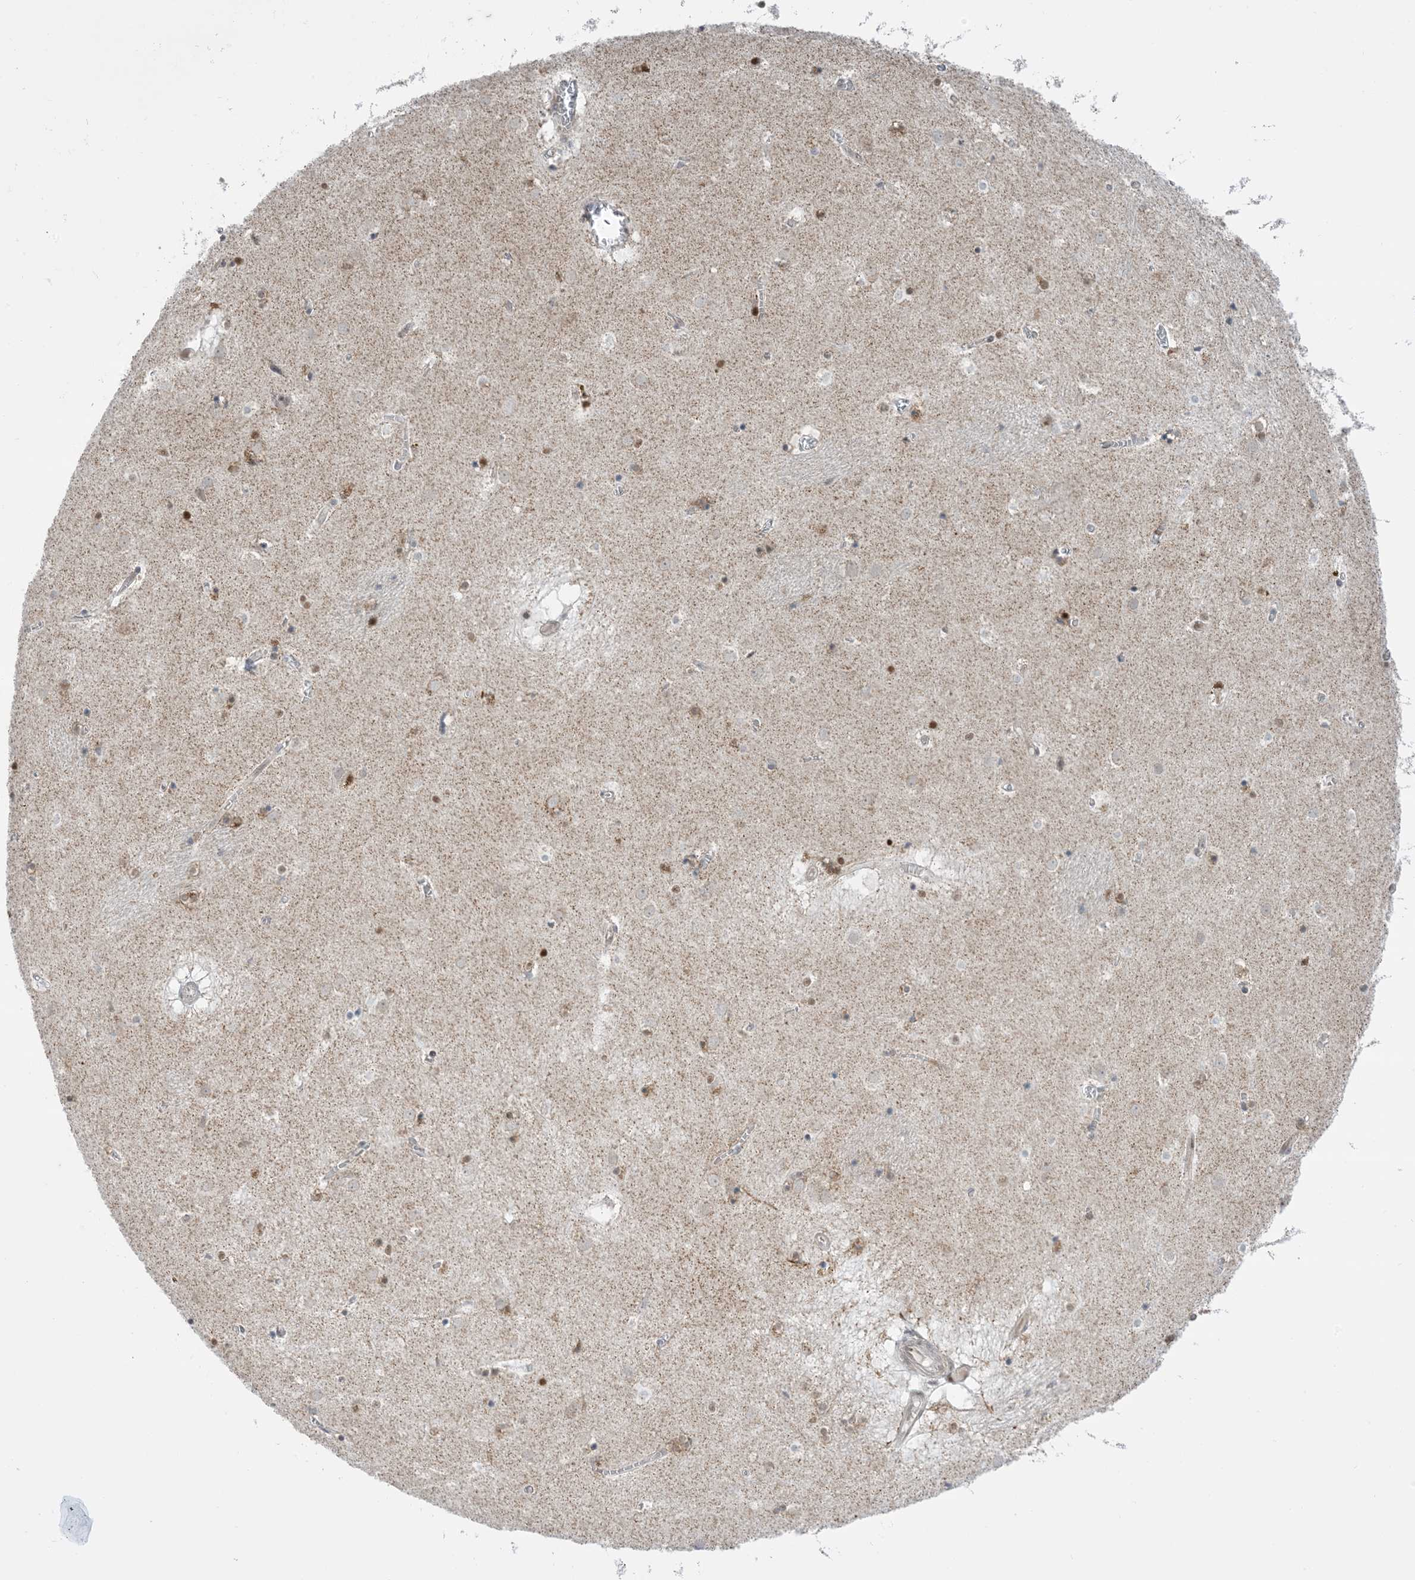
{"staining": {"intensity": "moderate", "quantity": "<25%", "location": "nuclear"}, "tissue": "caudate", "cell_type": "Glial cells", "image_type": "normal", "snomed": [{"axis": "morphology", "description": "Normal tissue, NOS"}, {"axis": "topography", "description": "Lateral ventricle wall"}], "caption": "Moderate nuclear protein staining is seen in about <25% of glial cells in caudate. (DAB = brown stain, brightfield microscopy at high magnification).", "gene": "TFPT", "patient": {"sex": "male", "age": 70}}